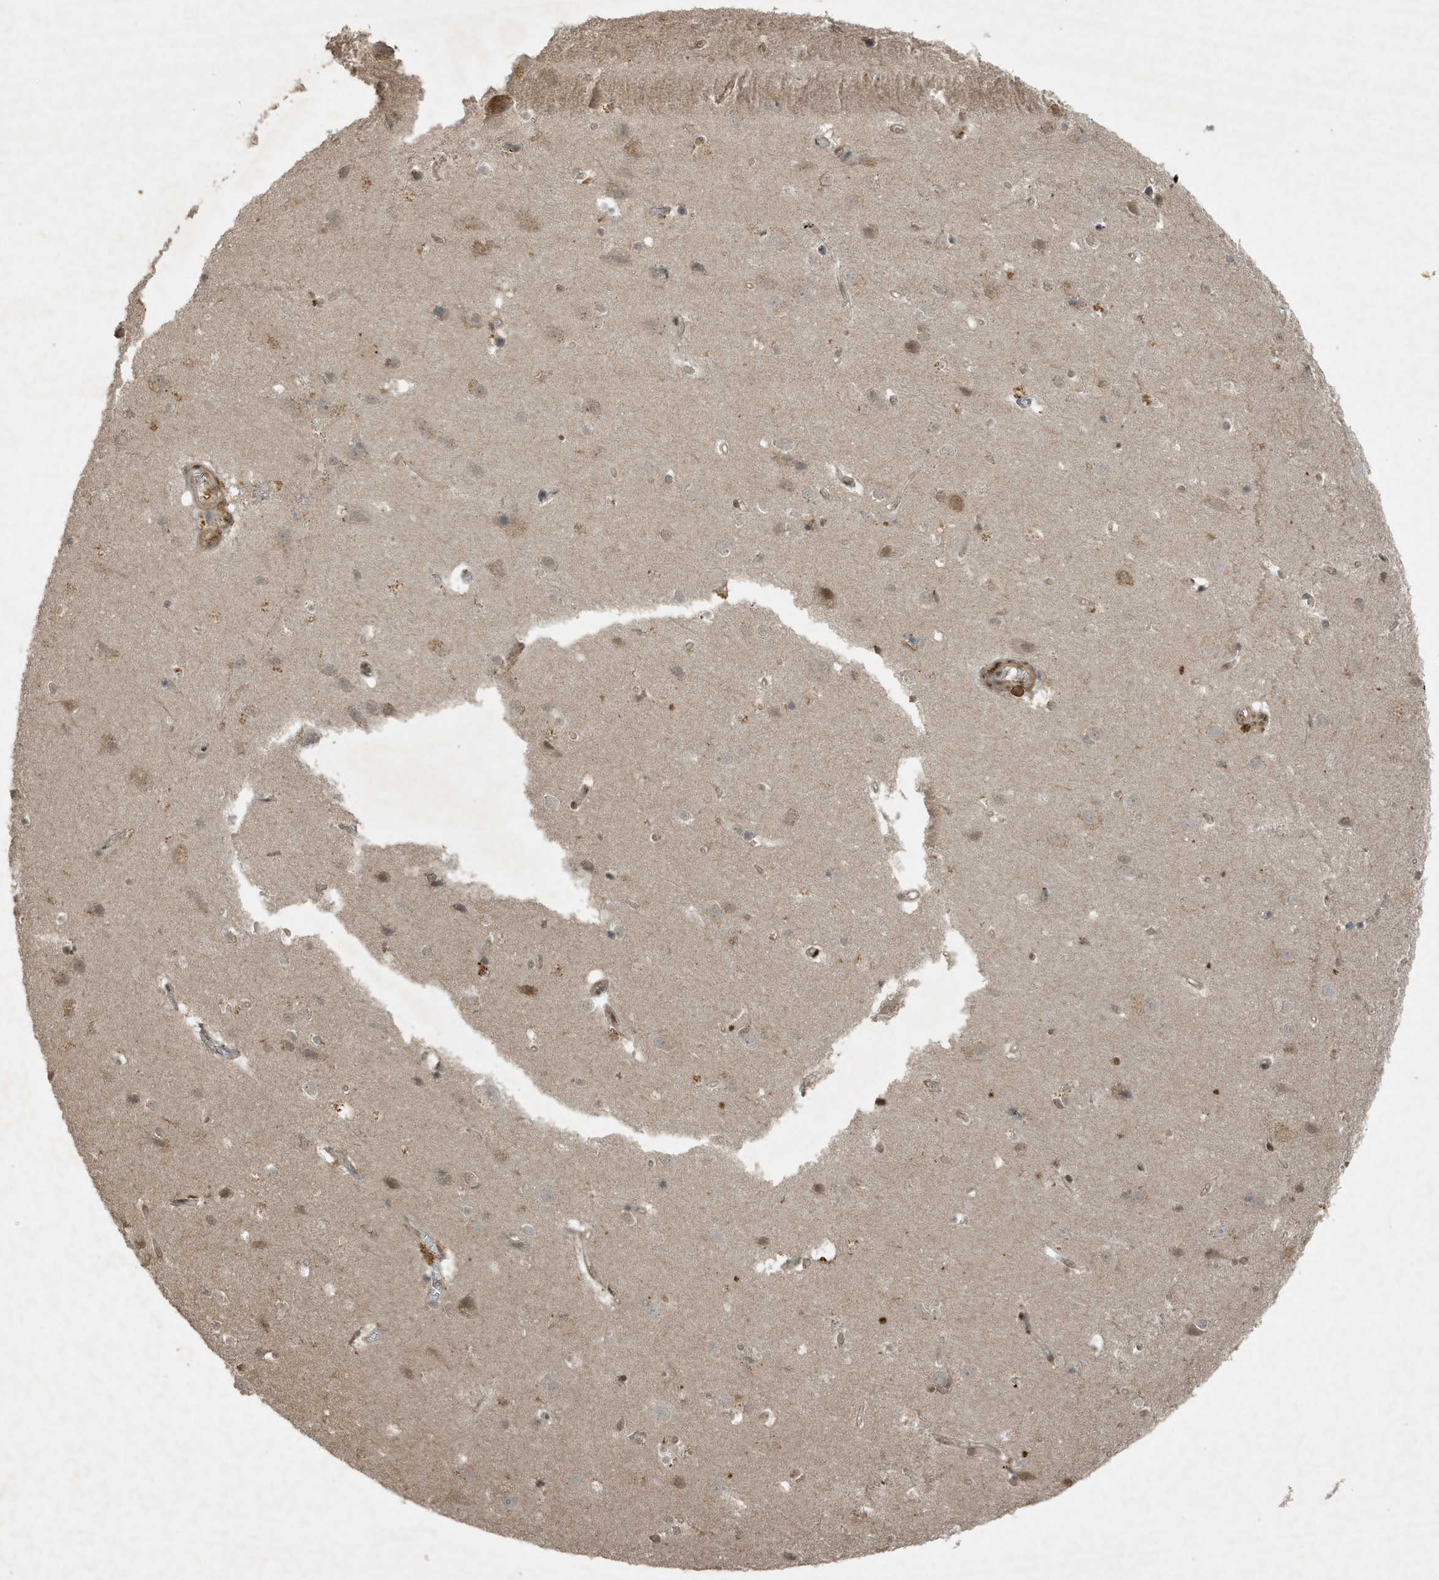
{"staining": {"intensity": "weak", "quantity": ">75%", "location": "cytoplasmic/membranous,nuclear"}, "tissue": "cerebral cortex", "cell_type": "Endothelial cells", "image_type": "normal", "snomed": [{"axis": "morphology", "description": "Normal tissue, NOS"}, {"axis": "topography", "description": "Cerebral cortex"}], "caption": "A high-resolution photomicrograph shows immunohistochemistry staining of unremarkable cerebral cortex, which demonstrates weak cytoplasmic/membranous,nuclear staining in approximately >75% of endothelial cells.", "gene": "HSPA1A", "patient": {"sex": "male", "age": 54}}